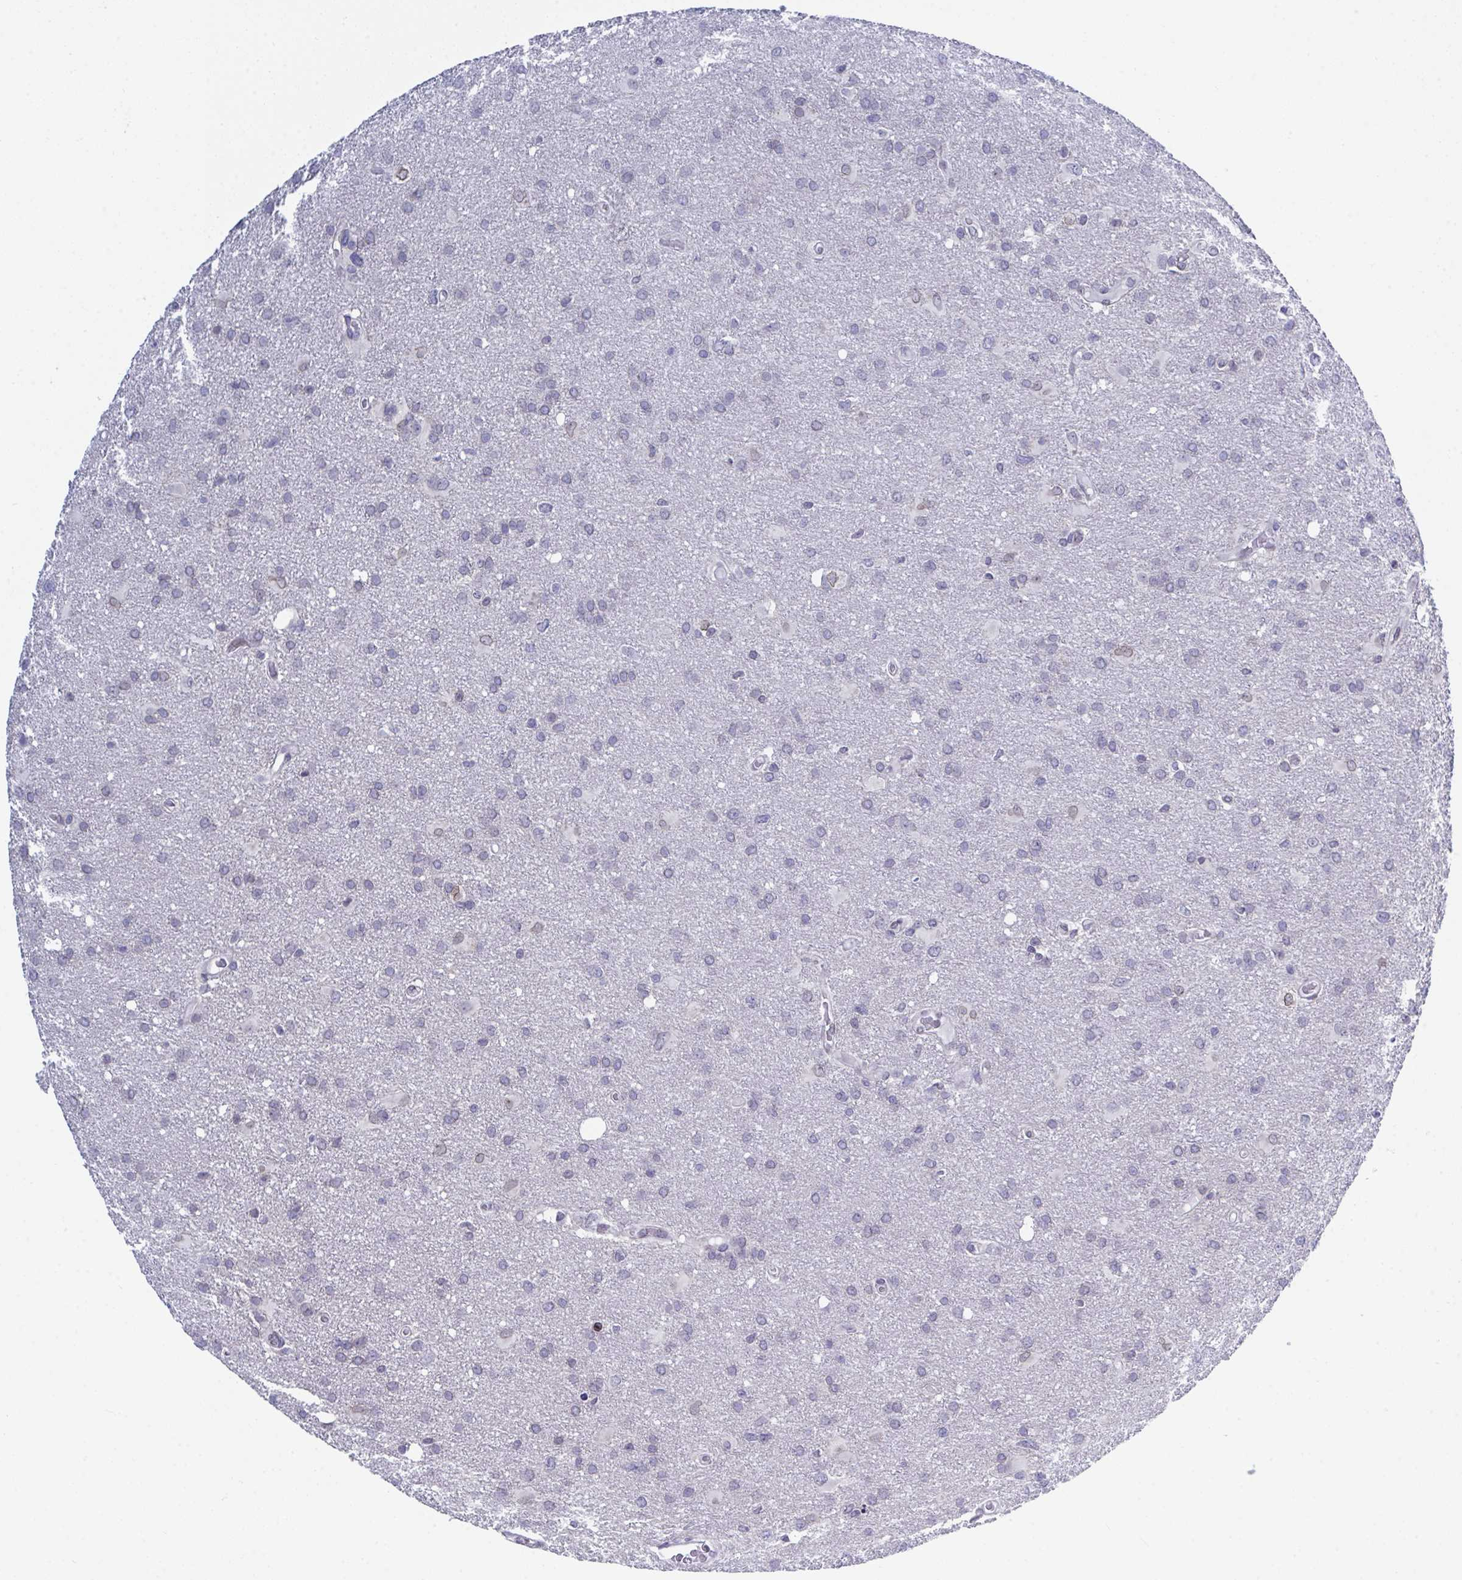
{"staining": {"intensity": "negative", "quantity": "none", "location": "none"}, "tissue": "glioma", "cell_type": "Tumor cells", "image_type": "cancer", "snomed": [{"axis": "morphology", "description": "Glioma, malignant, High grade"}, {"axis": "topography", "description": "Brain"}], "caption": "There is no significant expression in tumor cells of malignant glioma (high-grade).", "gene": "BMAL2", "patient": {"sex": "male", "age": 53}}